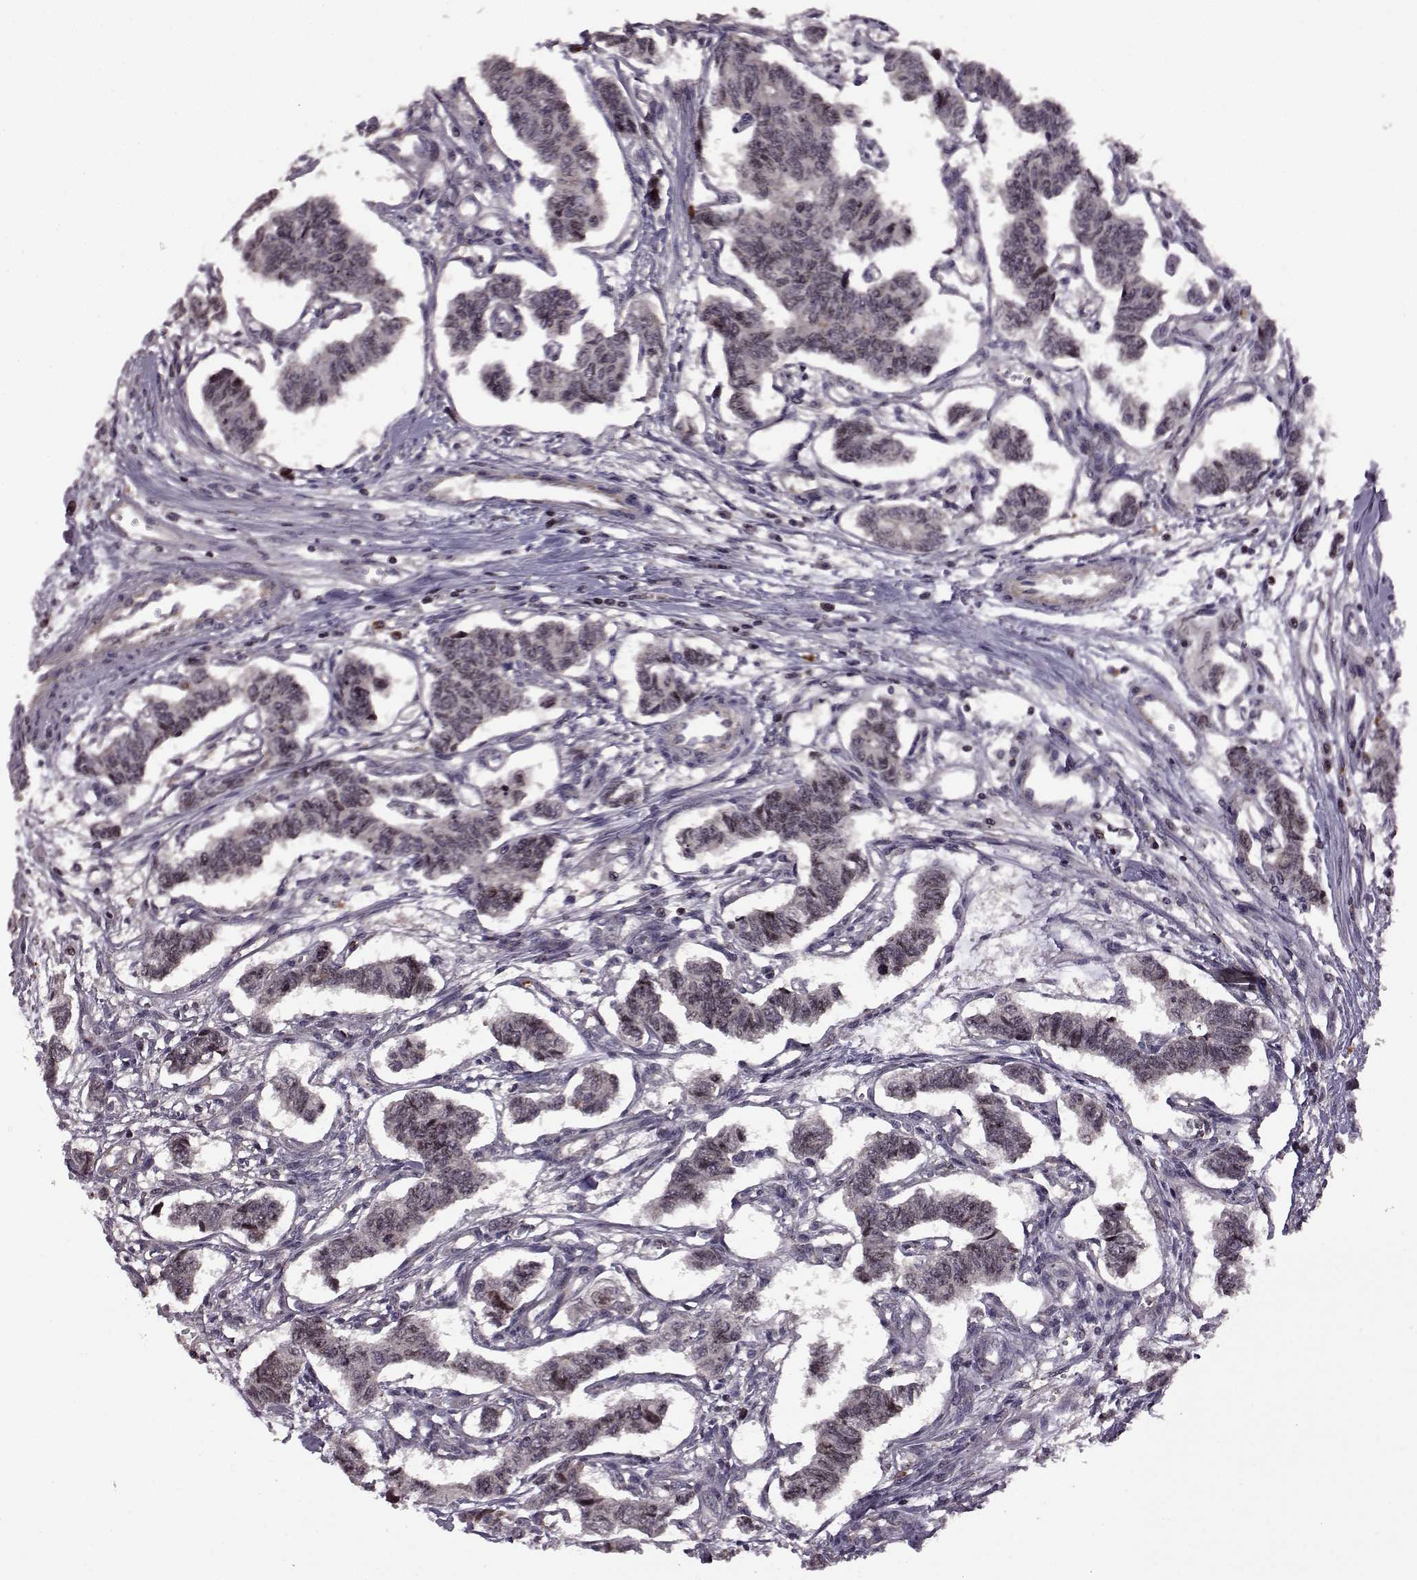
{"staining": {"intensity": "negative", "quantity": "none", "location": "none"}, "tissue": "carcinoid", "cell_type": "Tumor cells", "image_type": "cancer", "snomed": [{"axis": "morphology", "description": "Carcinoid, malignant, NOS"}, {"axis": "topography", "description": "Kidney"}], "caption": "DAB immunohistochemical staining of human carcinoid shows no significant expression in tumor cells. (DAB immunohistochemistry (IHC) with hematoxylin counter stain).", "gene": "TRMU", "patient": {"sex": "female", "age": 41}}